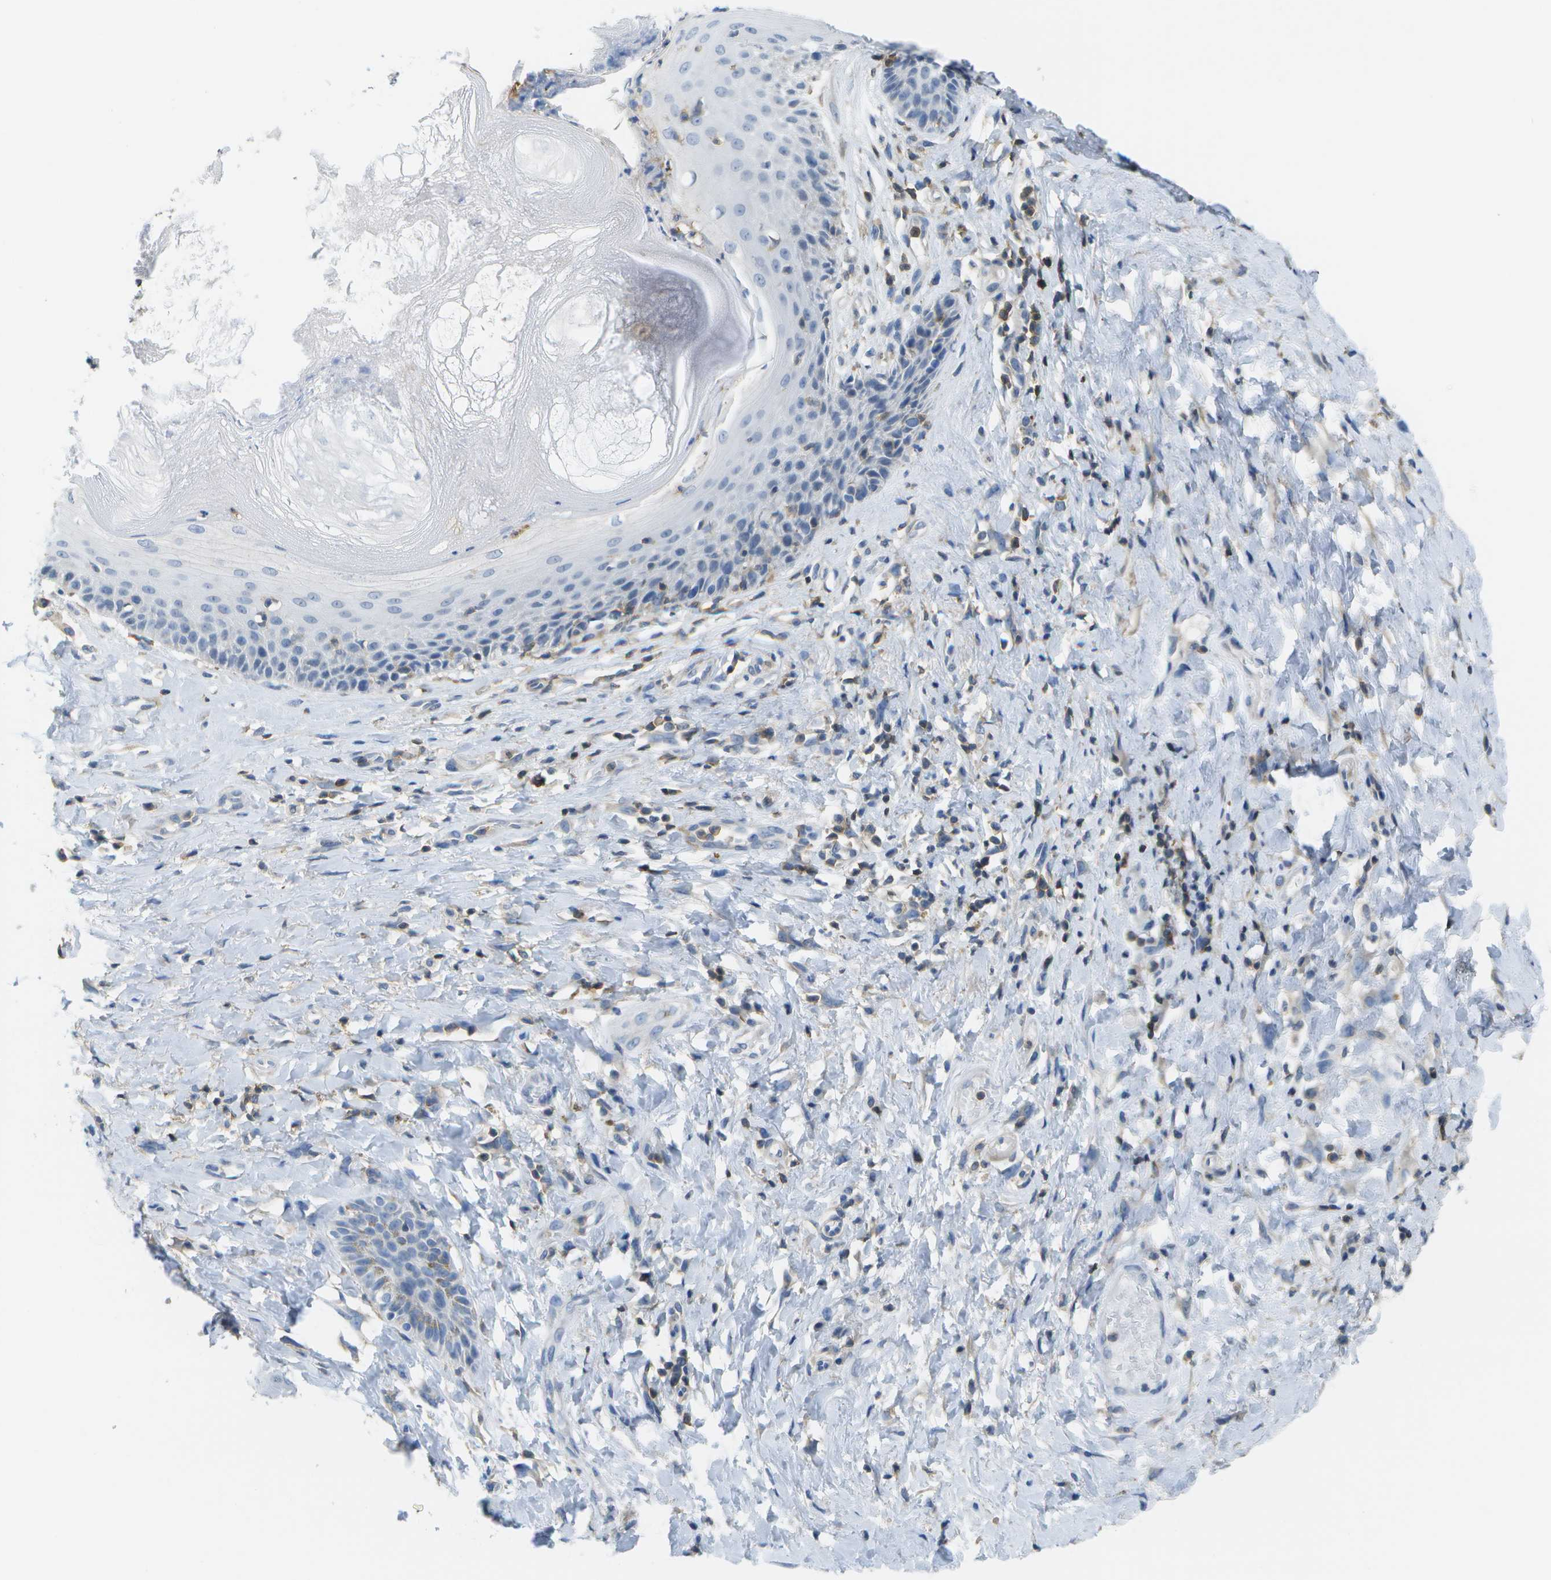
{"staining": {"intensity": "negative", "quantity": "none", "location": "none"}, "tissue": "skin", "cell_type": "Epidermal cells", "image_type": "normal", "snomed": [{"axis": "morphology", "description": "Normal tissue, NOS"}, {"axis": "topography", "description": "Anal"}], "caption": "The photomicrograph displays no significant staining in epidermal cells of skin. (Brightfield microscopy of DAB (3,3'-diaminobenzidine) IHC at high magnification).", "gene": "RCSD1", "patient": {"sex": "male", "age": 69}}